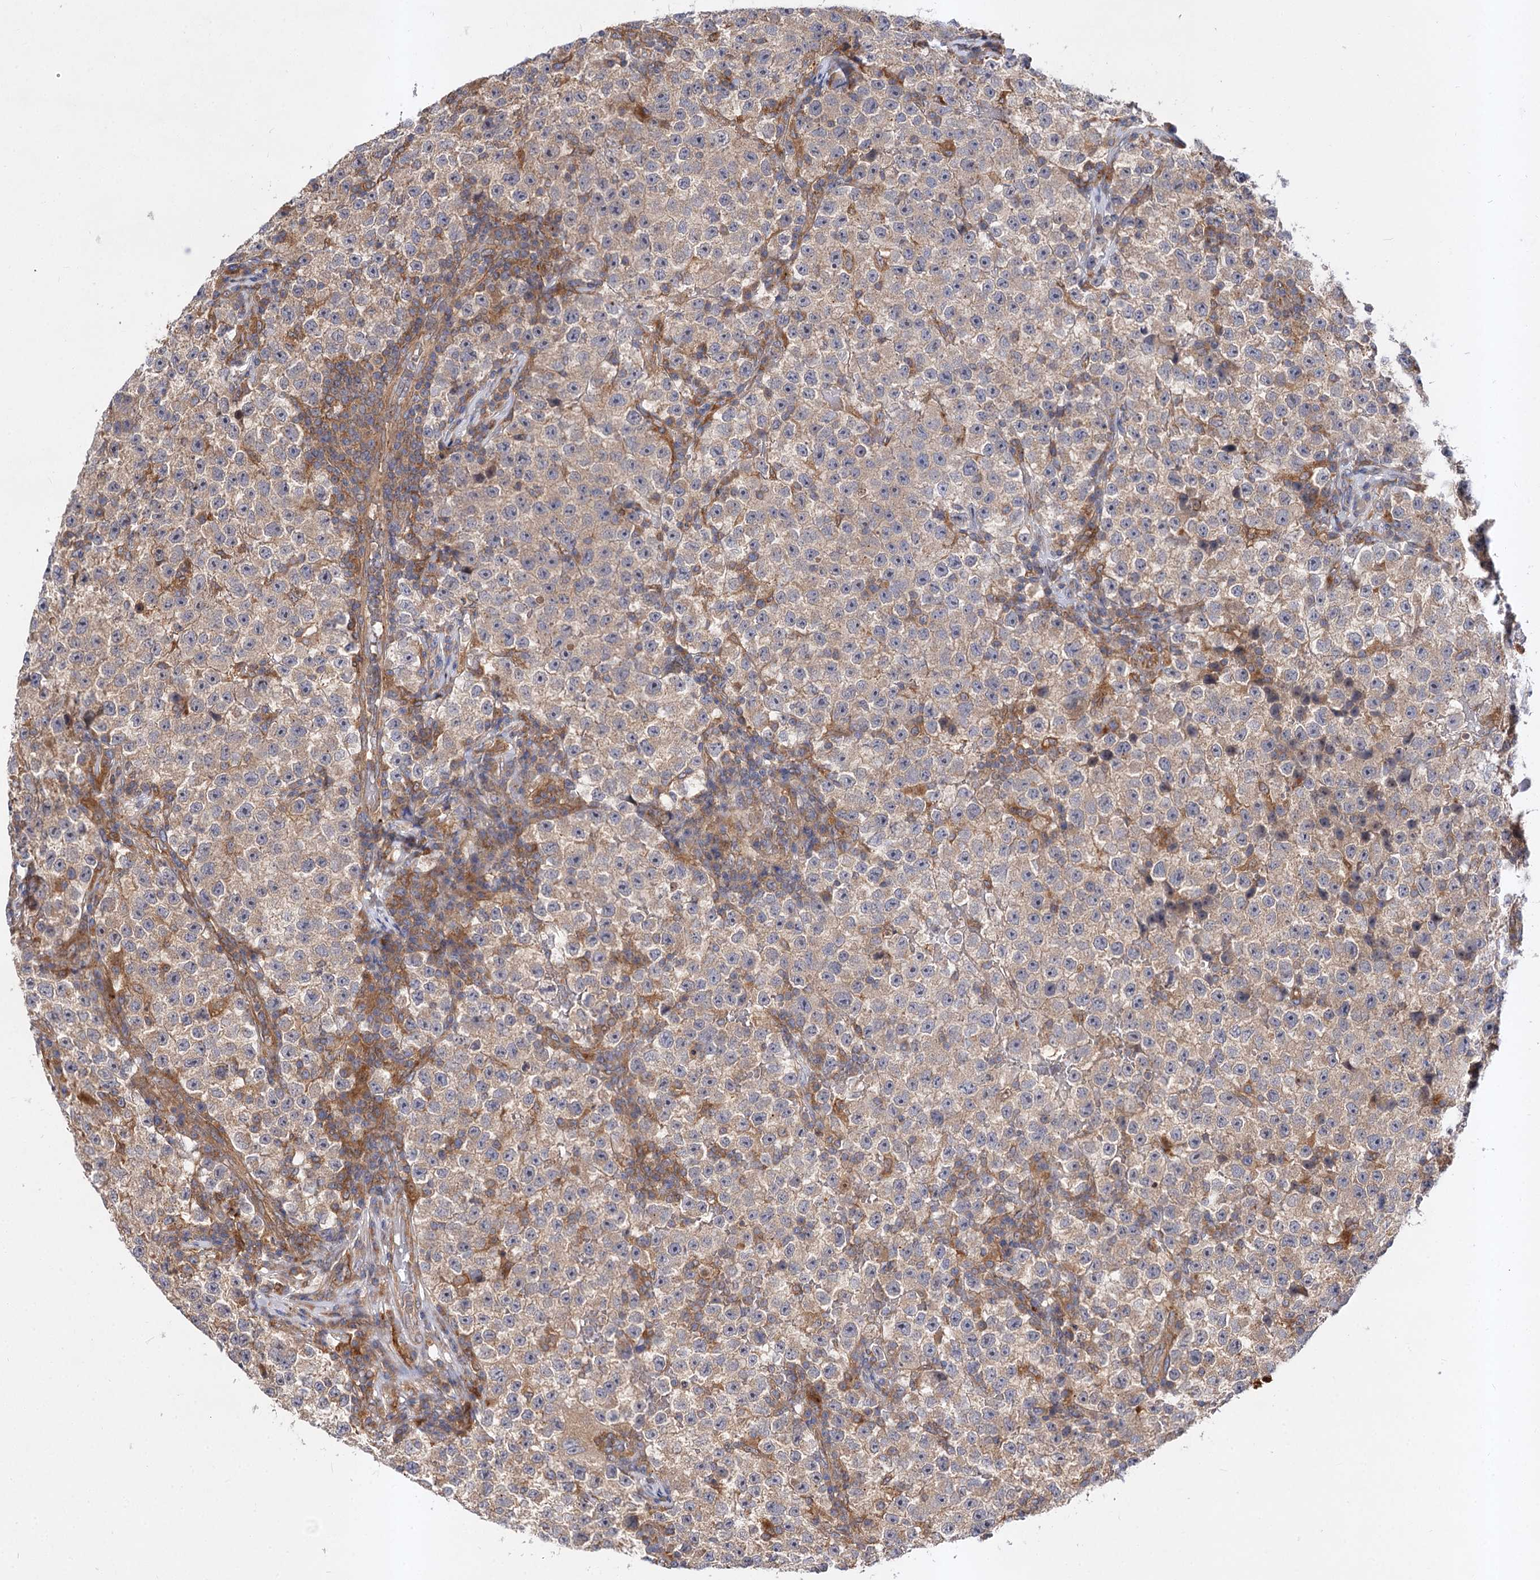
{"staining": {"intensity": "weak", "quantity": "25%-75%", "location": "cytoplasmic/membranous"}, "tissue": "testis cancer", "cell_type": "Tumor cells", "image_type": "cancer", "snomed": [{"axis": "morphology", "description": "Seminoma, NOS"}, {"axis": "topography", "description": "Testis"}], "caption": "Immunohistochemistry histopathology image of human seminoma (testis) stained for a protein (brown), which reveals low levels of weak cytoplasmic/membranous expression in approximately 25%-75% of tumor cells.", "gene": "PATL1", "patient": {"sex": "male", "age": 22}}